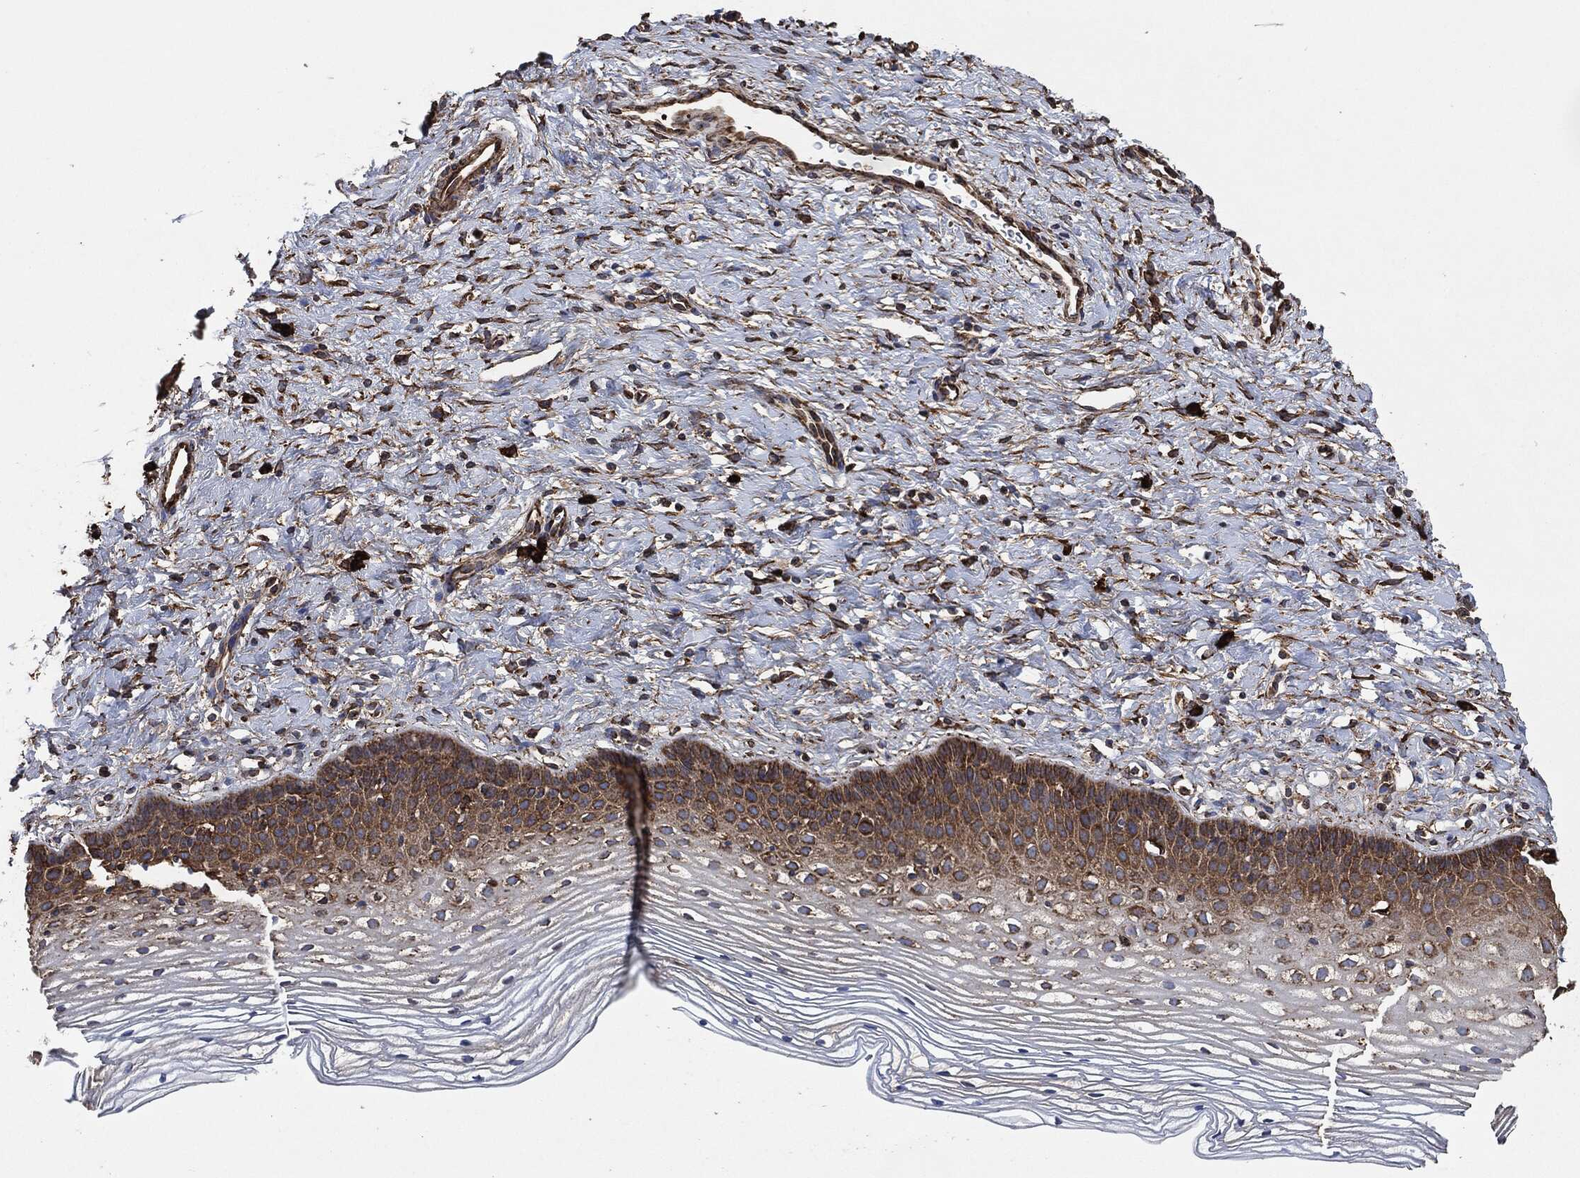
{"staining": {"intensity": "moderate", "quantity": "25%-75%", "location": "cytoplasmic/membranous"}, "tissue": "cervix", "cell_type": "Squamous epithelial cells", "image_type": "normal", "snomed": [{"axis": "morphology", "description": "Normal tissue, NOS"}, {"axis": "topography", "description": "Cervix"}], "caption": "A brown stain labels moderate cytoplasmic/membranous staining of a protein in squamous epithelial cells of normal cervix.", "gene": "AMFR", "patient": {"sex": "female", "age": 39}}